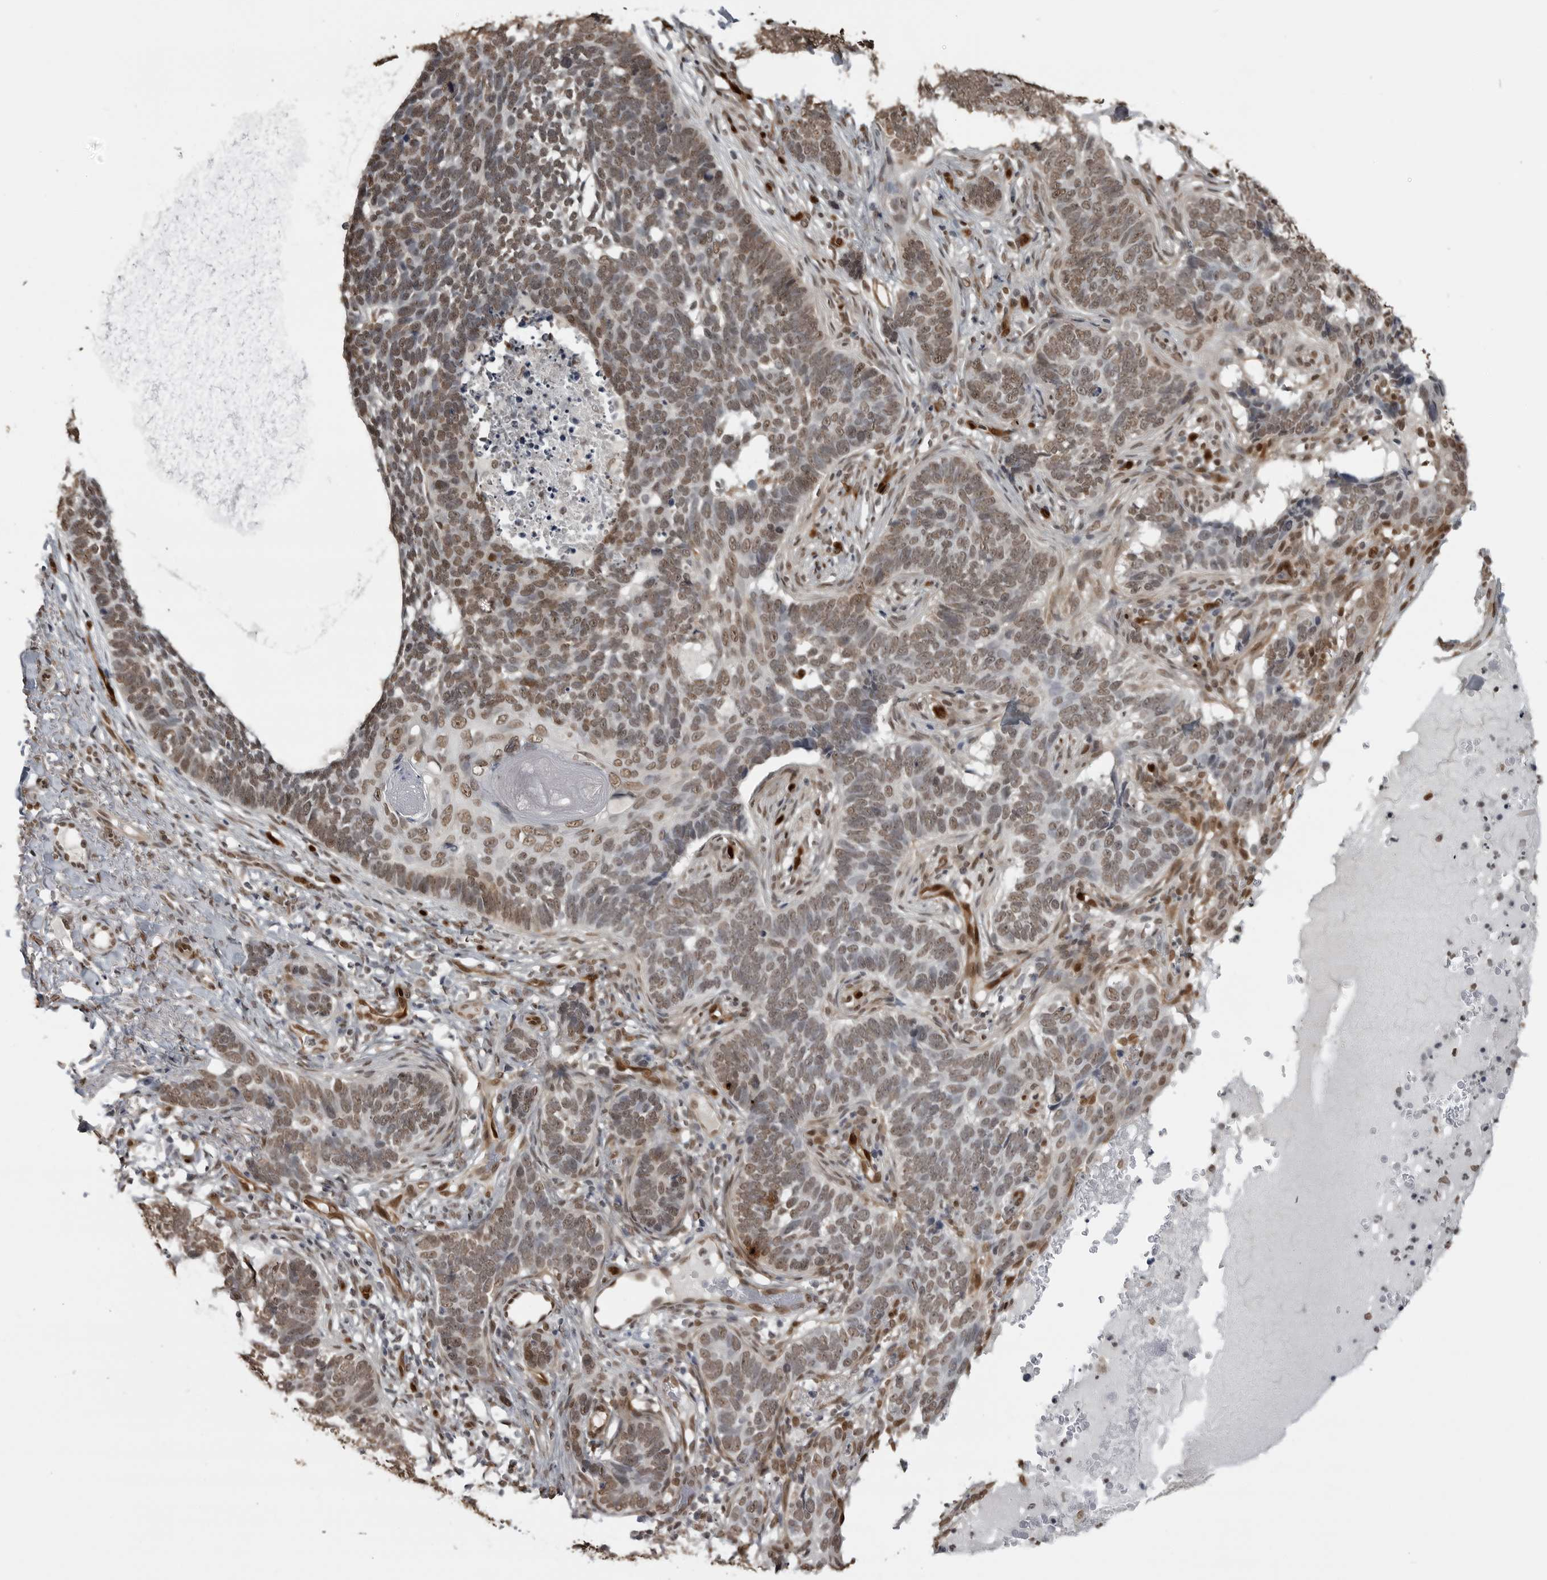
{"staining": {"intensity": "moderate", "quantity": ">75%", "location": "nuclear"}, "tissue": "skin cancer", "cell_type": "Tumor cells", "image_type": "cancer", "snomed": [{"axis": "morphology", "description": "Normal tissue, NOS"}, {"axis": "morphology", "description": "Basal cell carcinoma"}, {"axis": "topography", "description": "Skin"}], "caption": "This histopathology image exhibits skin basal cell carcinoma stained with immunohistochemistry (IHC) to label a protein in brown. The nuclear of tumor cells show moderate positivity for the protein. Nuclei are counter-stained blue.", "gene": "SMAD2", "patient": {"sex": "male", "age": 77}}